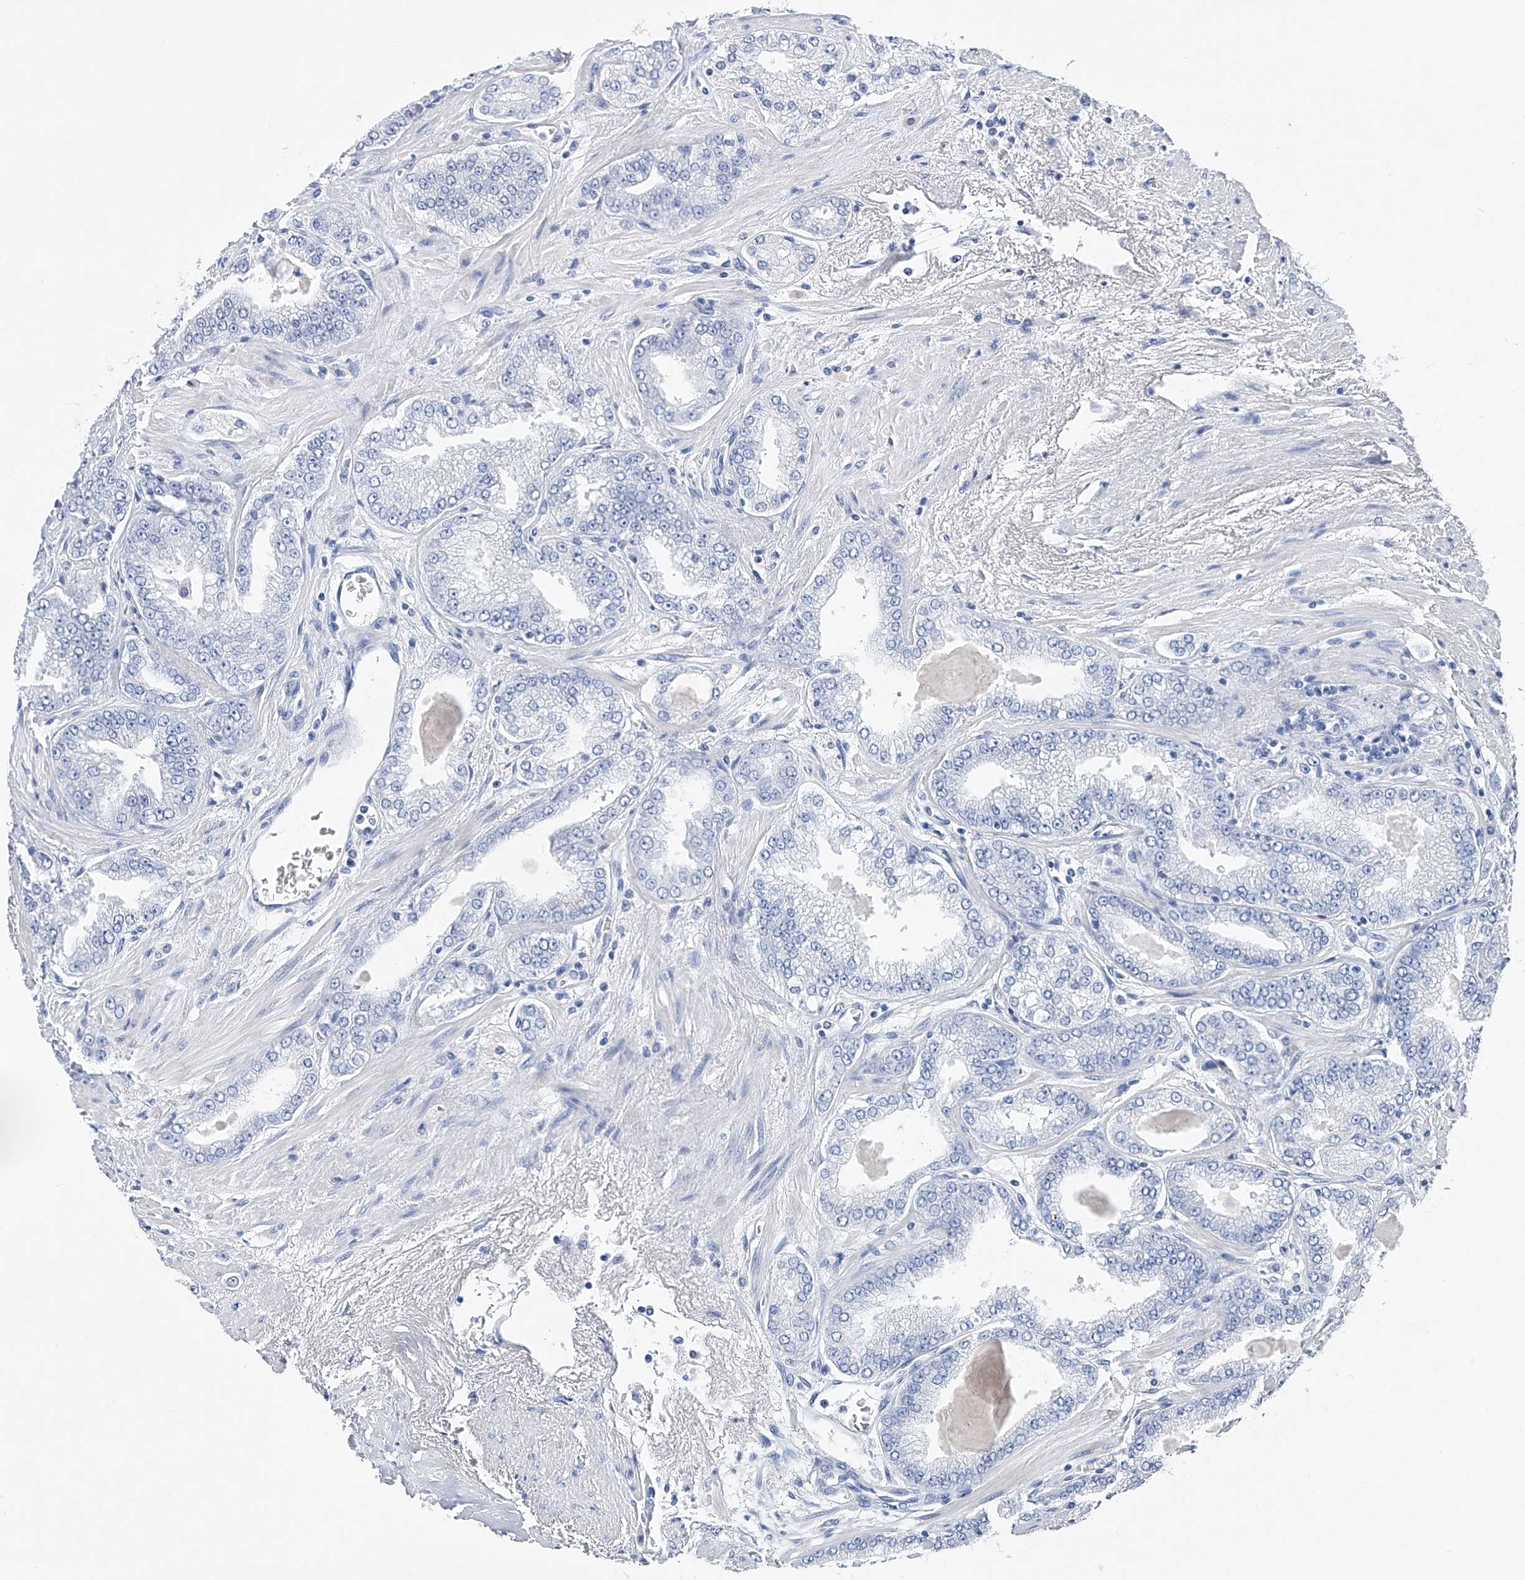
{"staining": {"intensity": "negative", "quantity": "none", "location": "none"}, "tissue": "prostate cancer", "cell_type": "Tumor cells", "image_type": "cancer", "snomed": [{"axis": "morphology", "description": "Adenocarcinoma, High grade"}, {"axis": "topography", "description": "Prostate"}], "caption": "Immunohistochemical staining of human high-grade adenocarcinoma (prostate) shows no significant positivity in tumor cells.", "gene": "ADRA1A", "patient": {"sex": "male", "age": 71}}